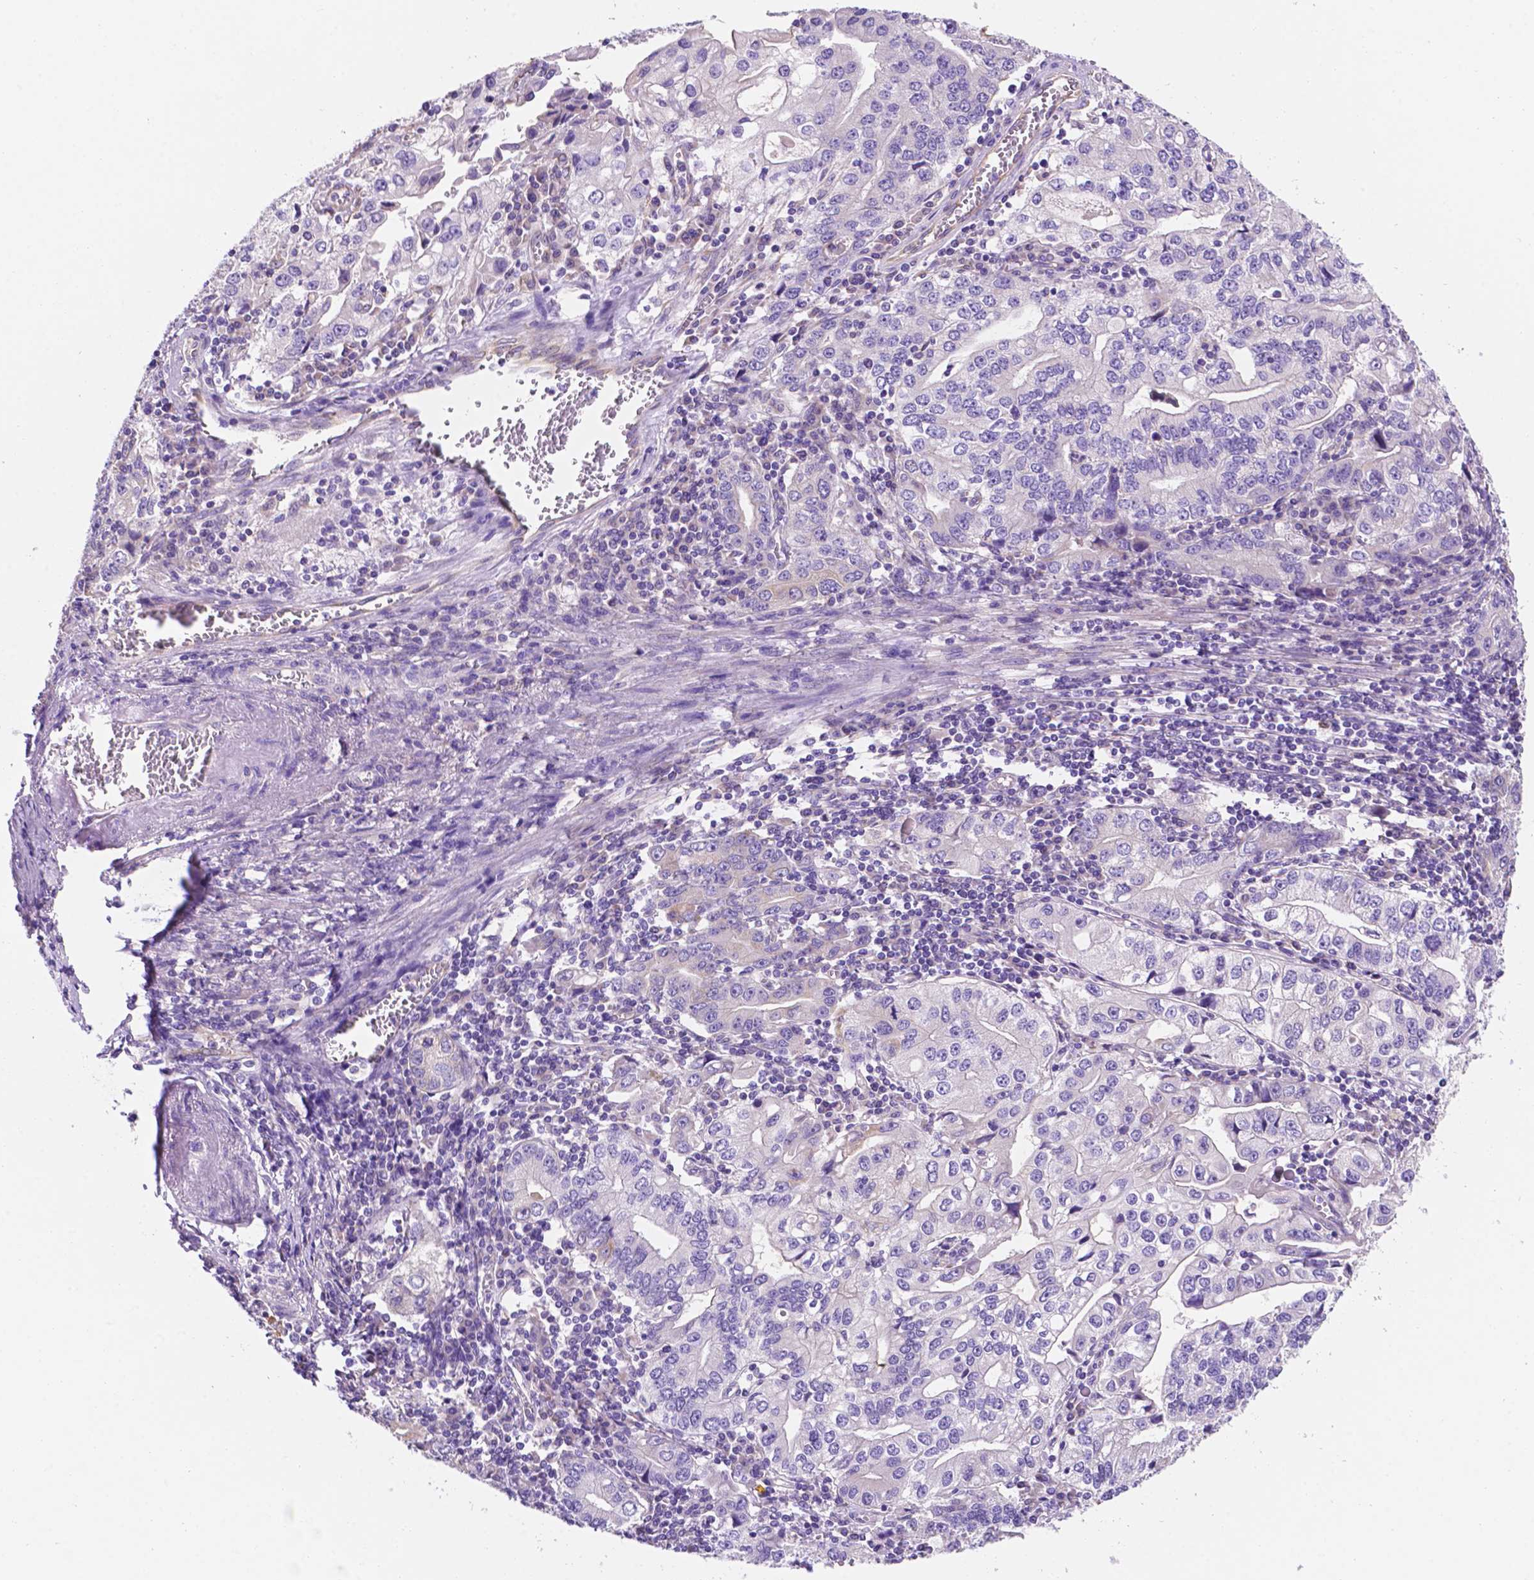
{"staining": {"intensity": "weak", "quantity": "25%-75%", "location": "cytoplasmic/membranous"}, "tissue": "stomach cancer", "cell_type": "Tumor cells", "image_type": "cancer", "snomed": [{"axis": "morphology", "description": "Adenocarcinoma, NOS"}, {"axis": "topography", "description": "Stomach, lower"}], "caption": "Immunohistochemistry staining of stomach cancer (adenocarcinoma), which exhibits low levels of weak cytoplasmic/membranous expression in approximately 25%-75% of tumor cells indicating weak cytoplasmic/membranous protein positivity. The staining was performed using DAB (brown) for protein detection and nuclei were counterstained in hematoxylin (blue).", "gene": "CEACAM7", "patient": {"sex": "female", "age": 72}}